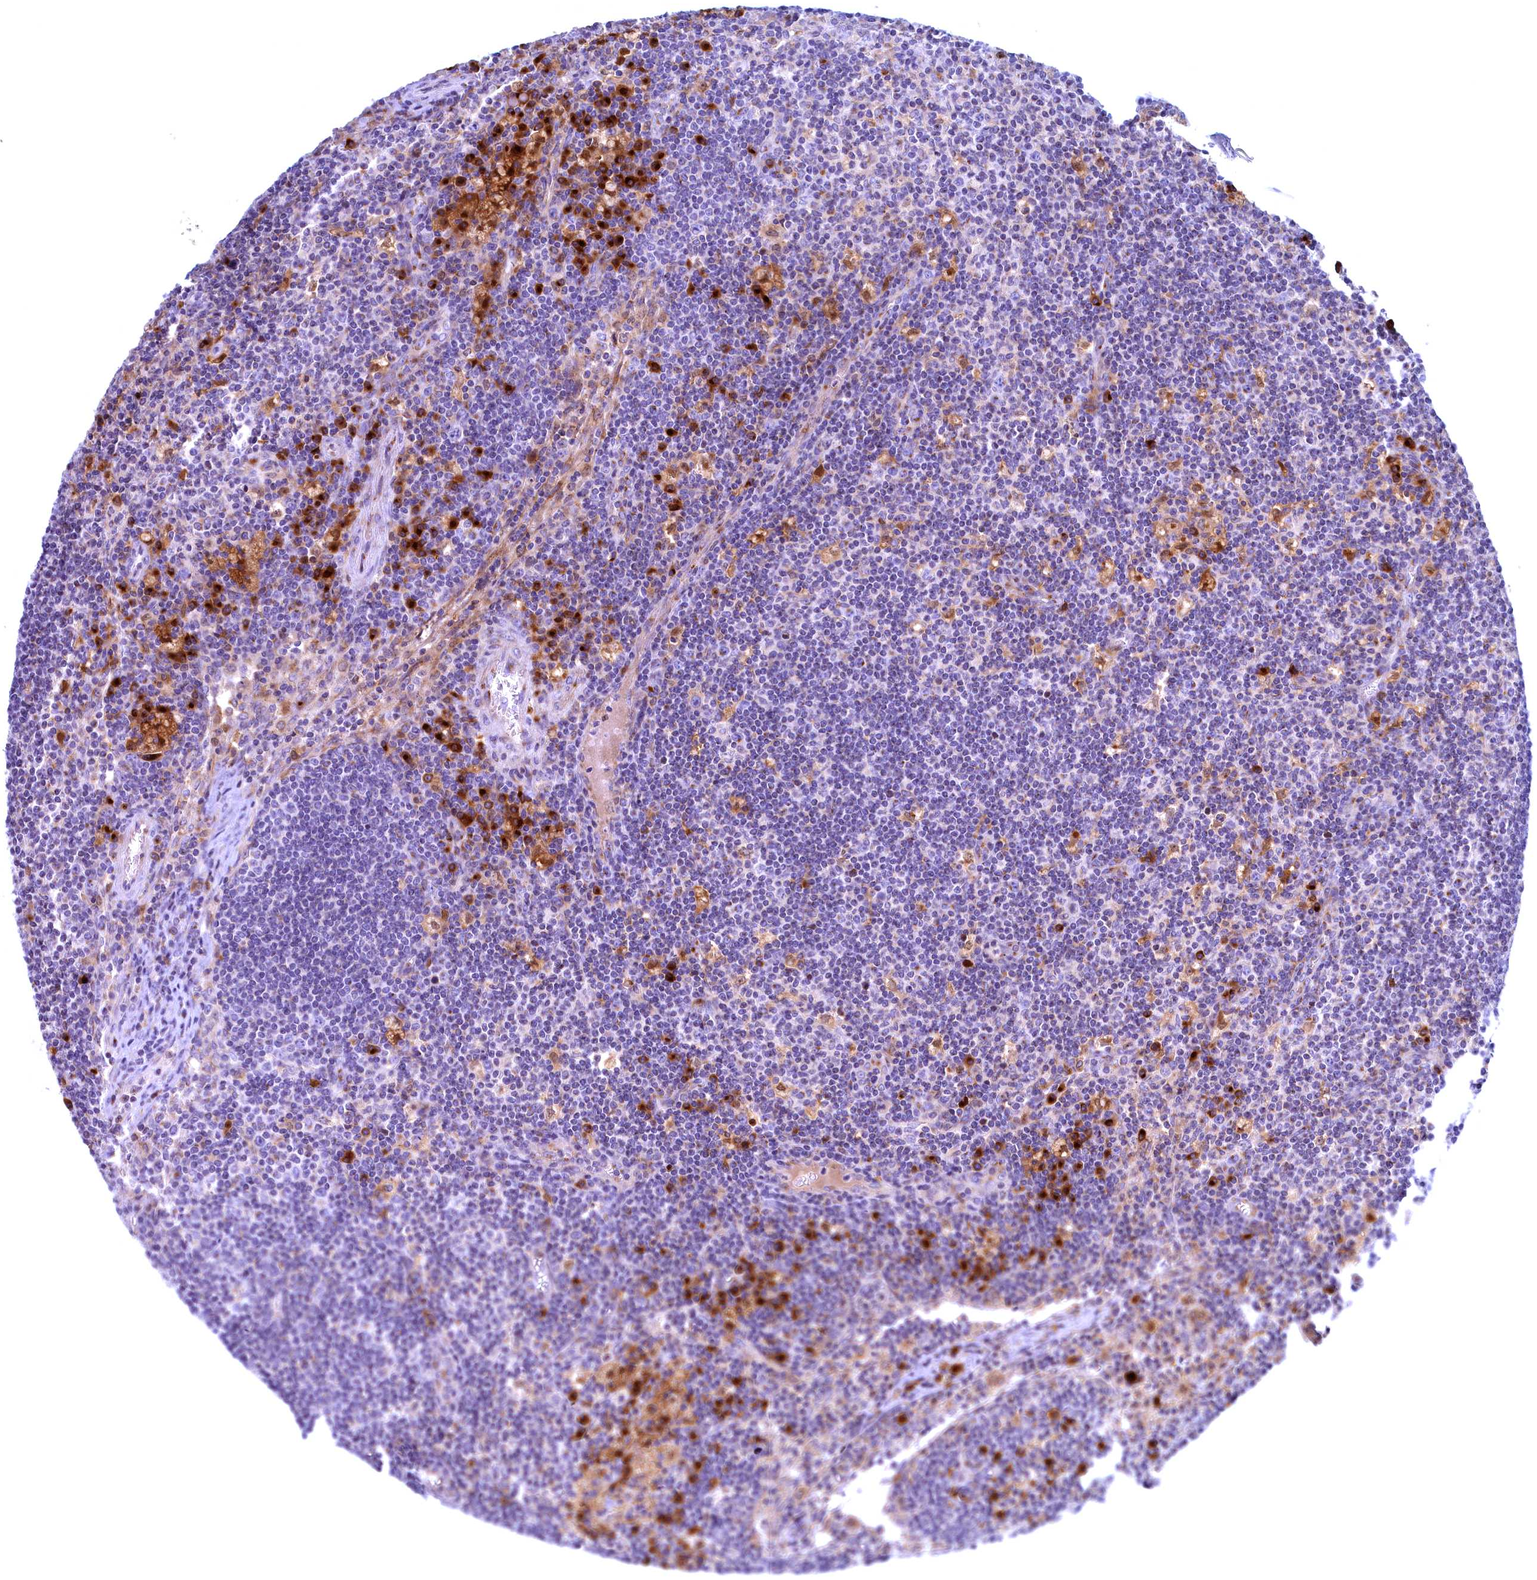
{"staining": {"intensity": "strong", "quantity": "<25%", "location": "cytoplasmic/membranous"}, "tissue": "lymph node", "cell_type": "Germinal center cells", "image_type": "normal", "snomed": [{"axis": "morphology", "description": "Normal tissue, NOS"}, {"axis": "topography", "description": "Lymph node"}], "caption": "Germinal center cells reveal medium levels of strong cytoplasmic/membranous staining in about <25% of cells in benign human lymph node. (brown staining indicates protein expression, while blue staining denotes nuclei).", "gene": "BLVRB", "patient": {"sex": "male", "age": 58}}